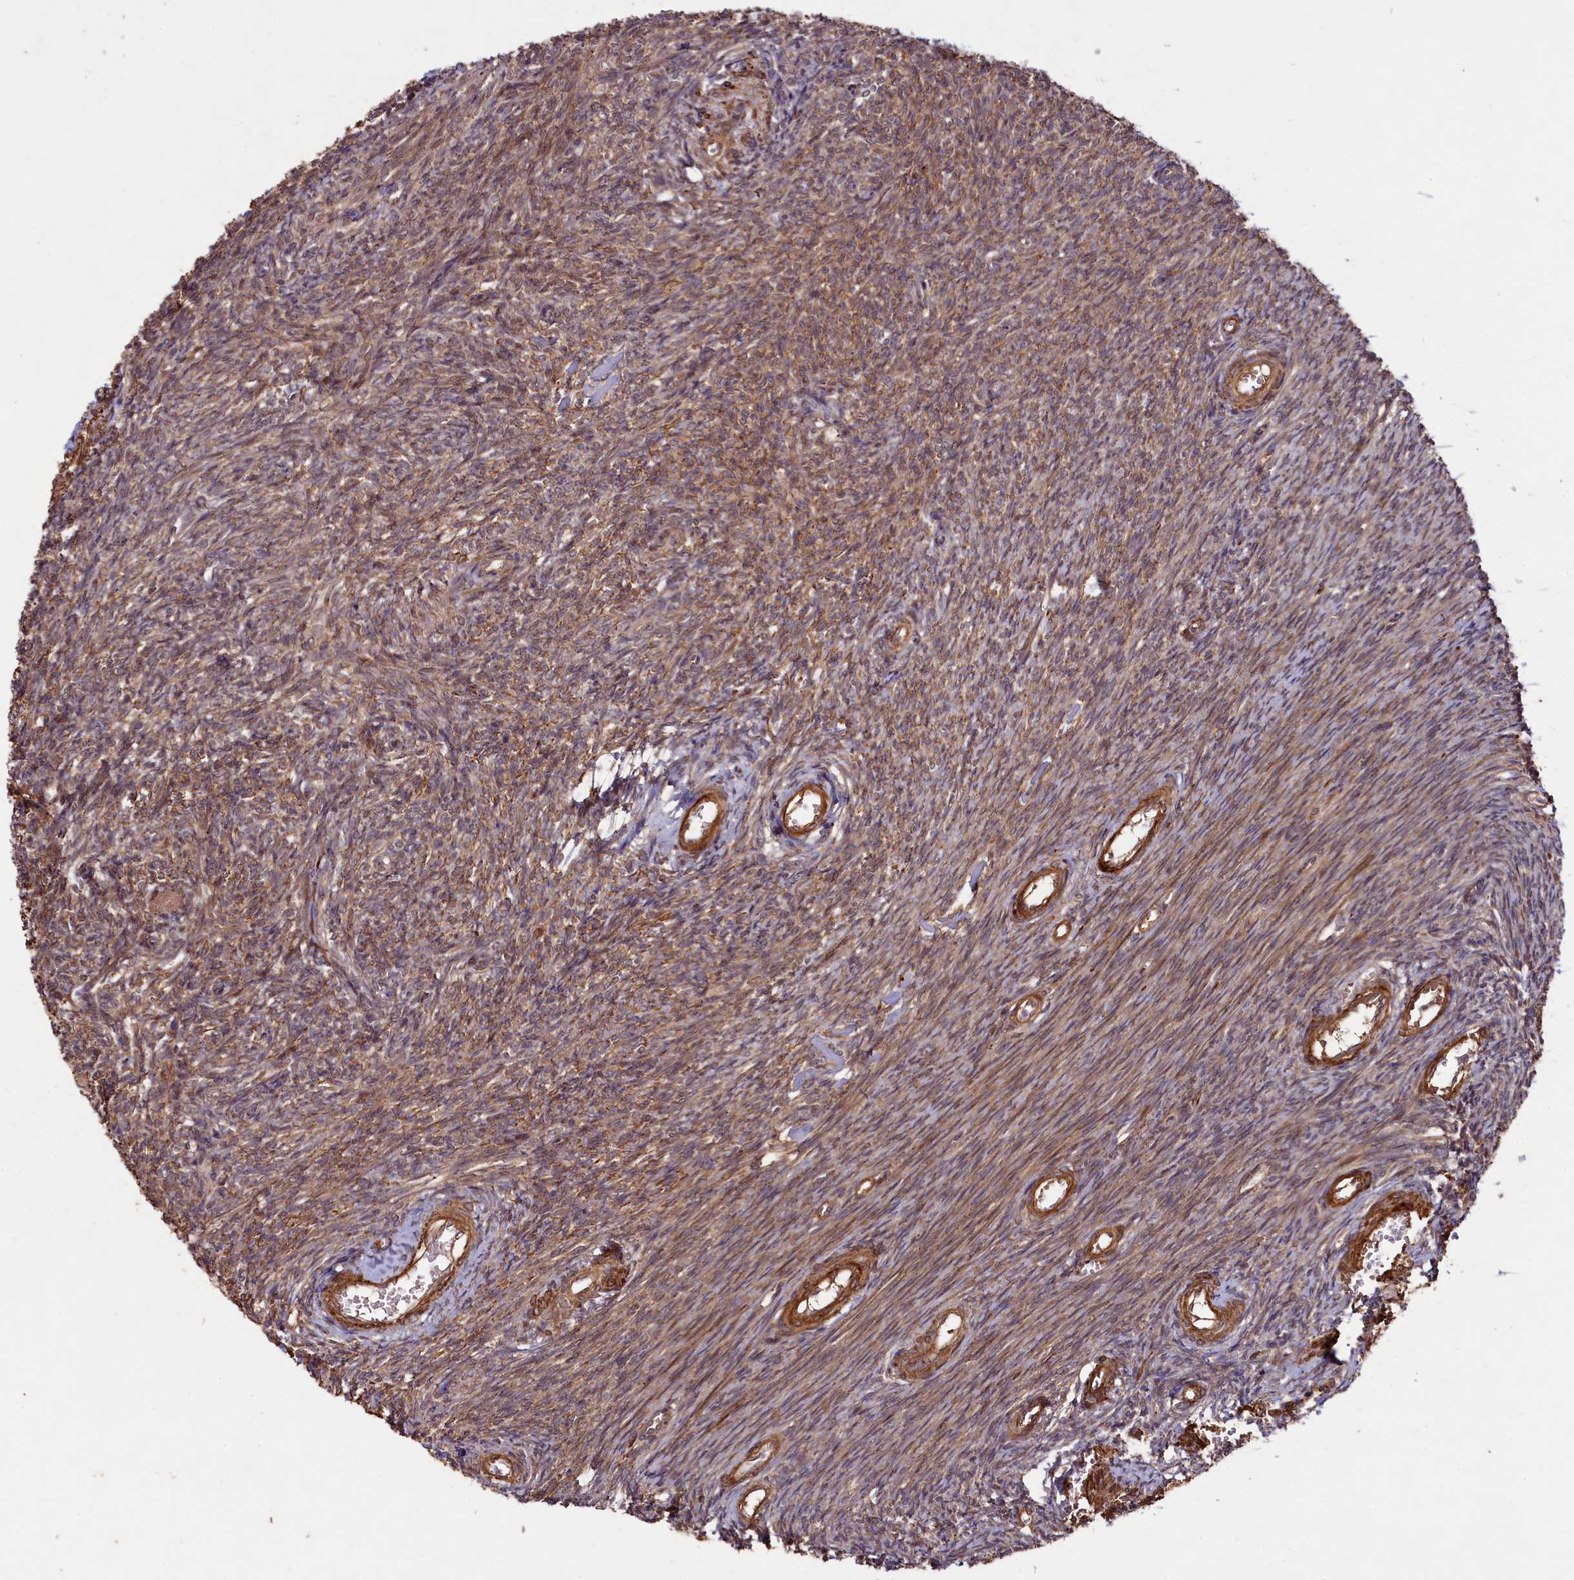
{"staining": {"intensity": "moderate", "quantity": ">75%", "location": "cytoplasmic/membranous"}, "tissue": "ovary", "cell_type": "Ovarian stroma cells", "image_type": "normal", "snomed": [{"axis": "morphology", "description": "Normal tissue, NOS"}, {"axis": "topography", "description": "Ovary"}], "caption": "The photomicrograph exhibits immunohistochemical staining of normal ovary. There is moderate cytoplasmic/membranous staining is seen in about >75% of ovarian stroma cells.", "gene": "CCDC102A", "patient": {"sex": "female", "age": 44}}